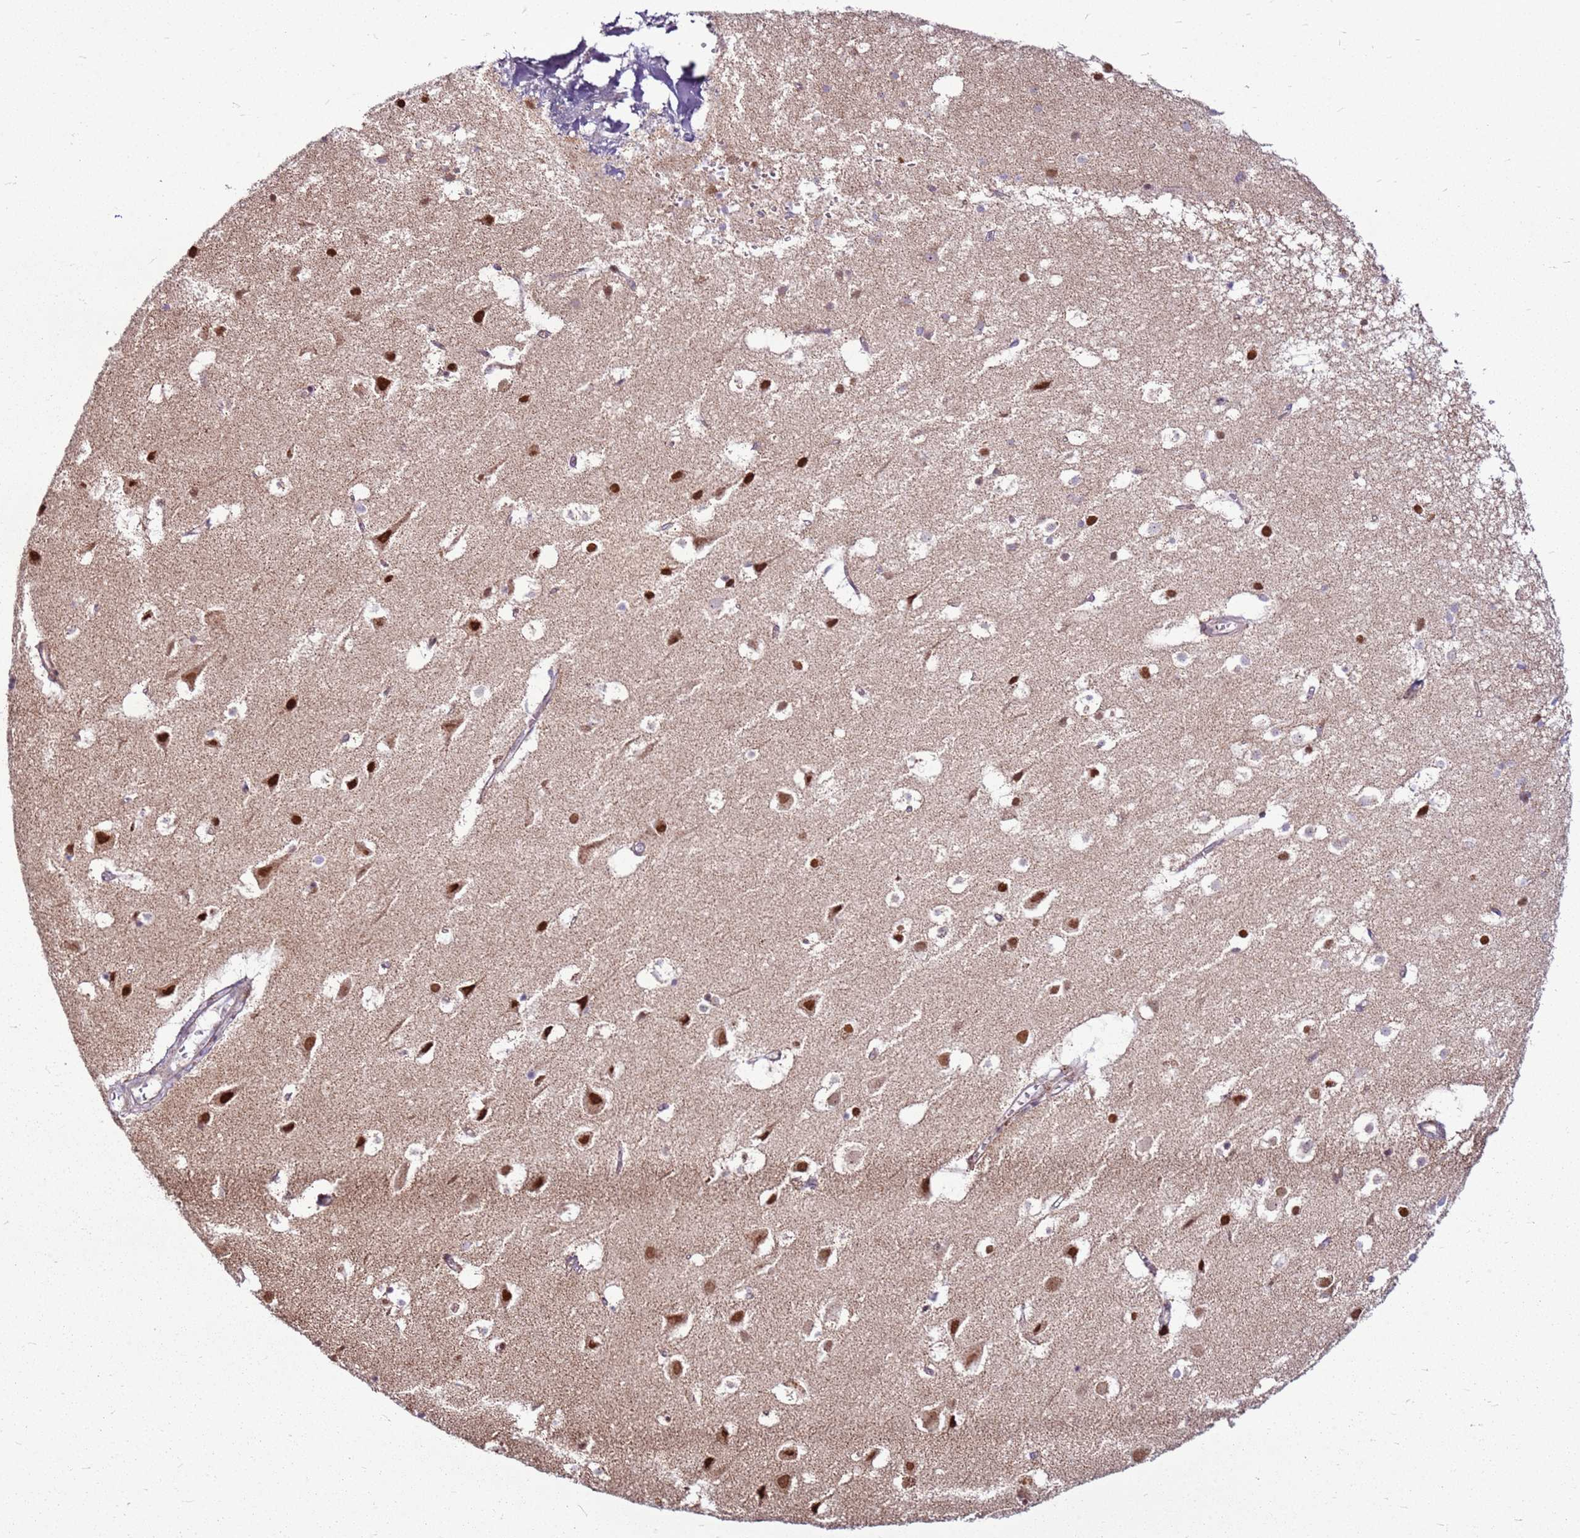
{"staining": {"intensity": "weak", "quantity": "<25%", "location": "cytoplasmic/membranous"}, "tissue": "cerebral cortex", "cell_type": "Endothelial cells", "image_type": "normal", "snomed": [{"axis": "morphology", "description": "Normal tissue, NOS"}, {"axis": "topography", "description": "Cerebral cortex"}], "caption": "Micrograph shows no significant protein expression in endothelial cells of normal cerebral cortex.", "gene": "PCTP", "patient": {"sex": "male", "age": 54}}